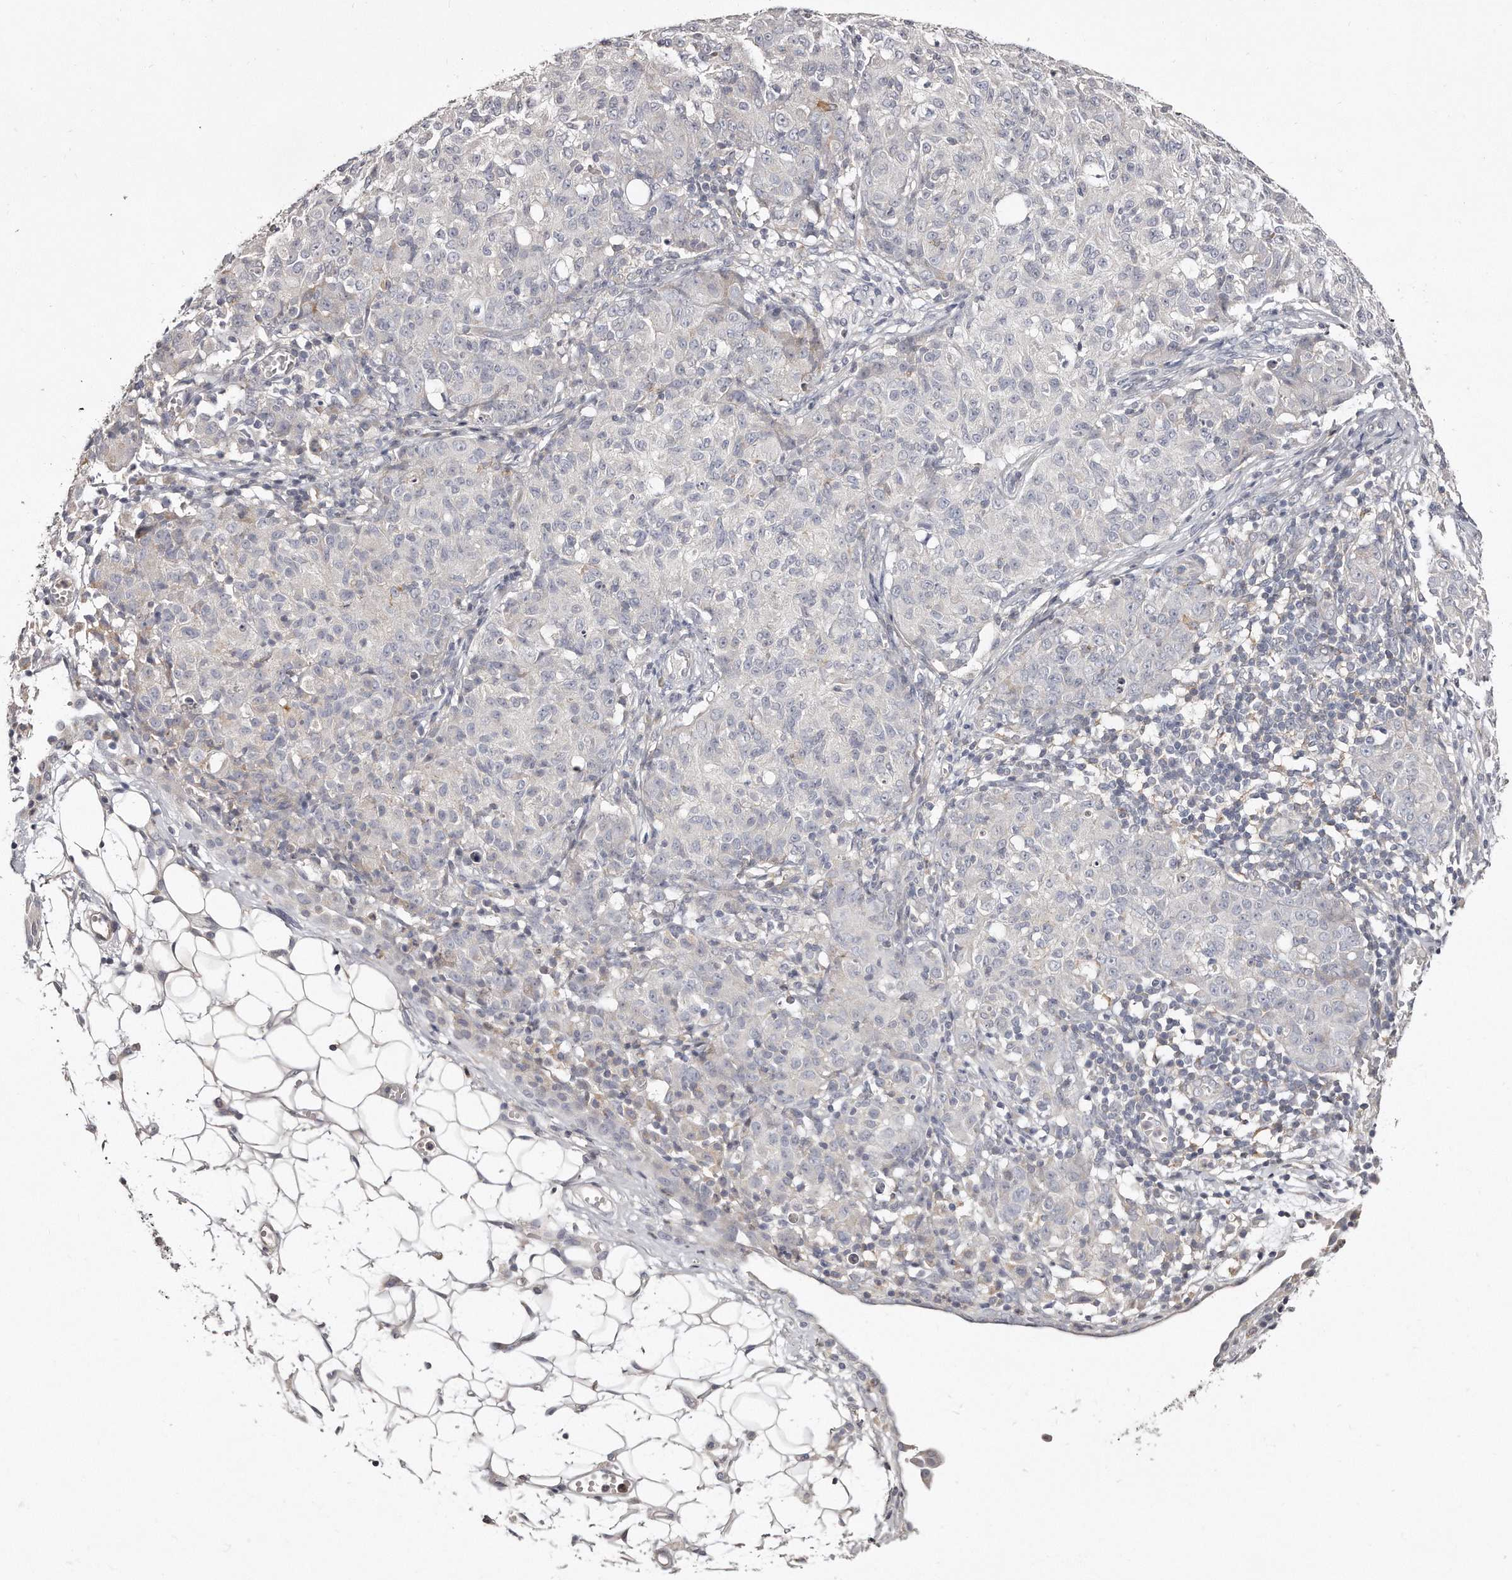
{"staining": {"intensity": "negative", "quantity": "none", "location": "none"}, "tissue": "ovarian cancer", "cell_type": "Tumor cells", "image_type": "cancer", "snomed": [{"axis": "morphology", "description": "Carcinoma, endometroid"}, {"axis": "topography", "description": "Ovary"}], "caption": "Immunohistochemistry micrograph of human ovarian cancer stained for a protein (brown), which reveals no positivity in tumor cells. The staining was performed using DAB (3,3'-diaminobenzidine) to visualize the protein expression in brown, while the nuclei were stained in blue with hematoxylin (Magnification: 20x).", "gene": "TTLL4", "patient": {"sex": "female", "age": 42}}